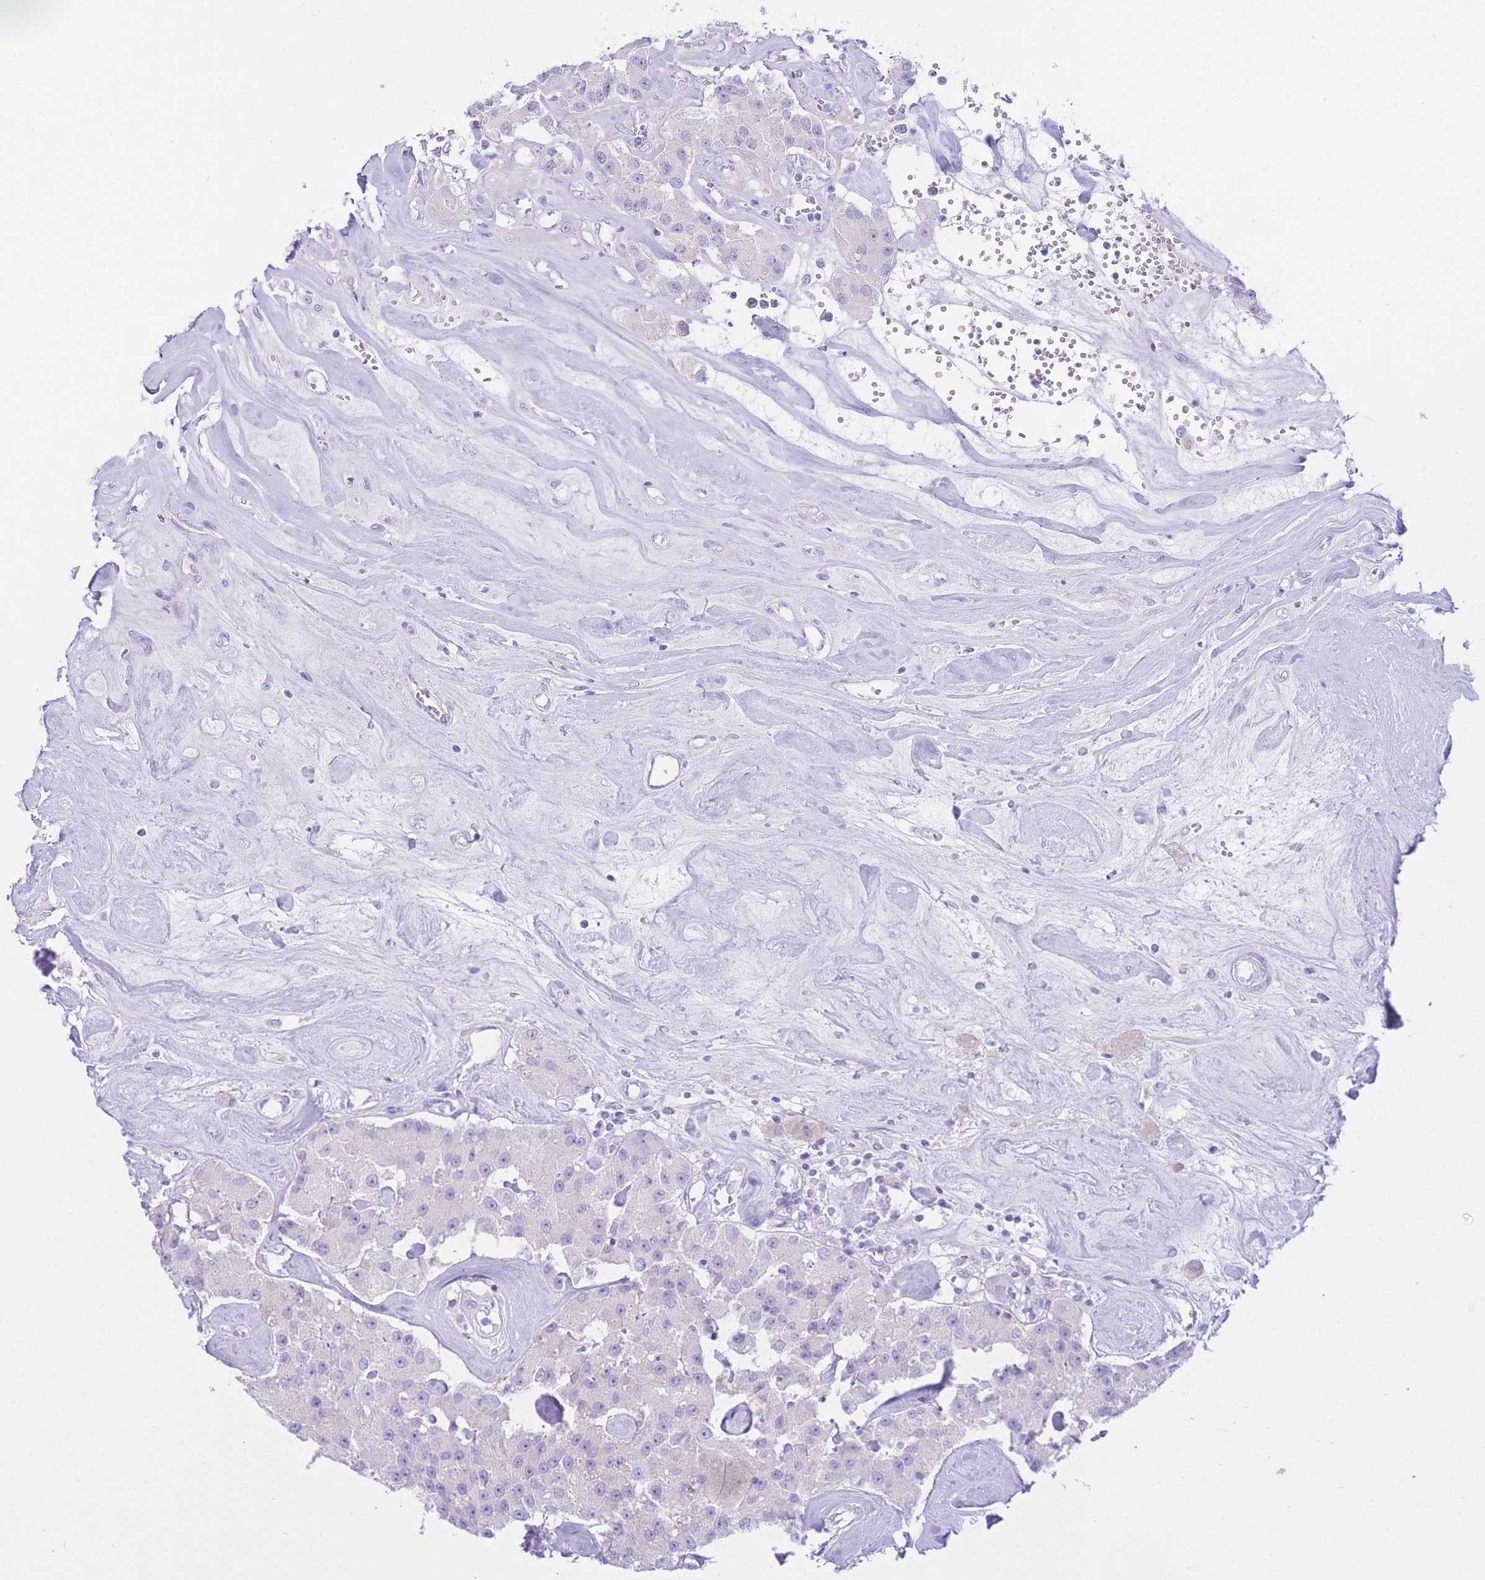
{"staining": {"intensity": "negative", "quantity": "none", "location": "none"}, "tissue": "carcinoid", "cell_type": "Tumor cells", "image_type": "cancer", "snomed": [{"axis": "morphology", "description": "Carcinoid, malignant, NOS"}, {"axis": "topography", "description": "Pancreas"}], "caption": "Tumor cells show no significant protein expression in carcinoid (malignant).", "gene": "ZNF212", "patient": {"sex": "male", "age": 41}}